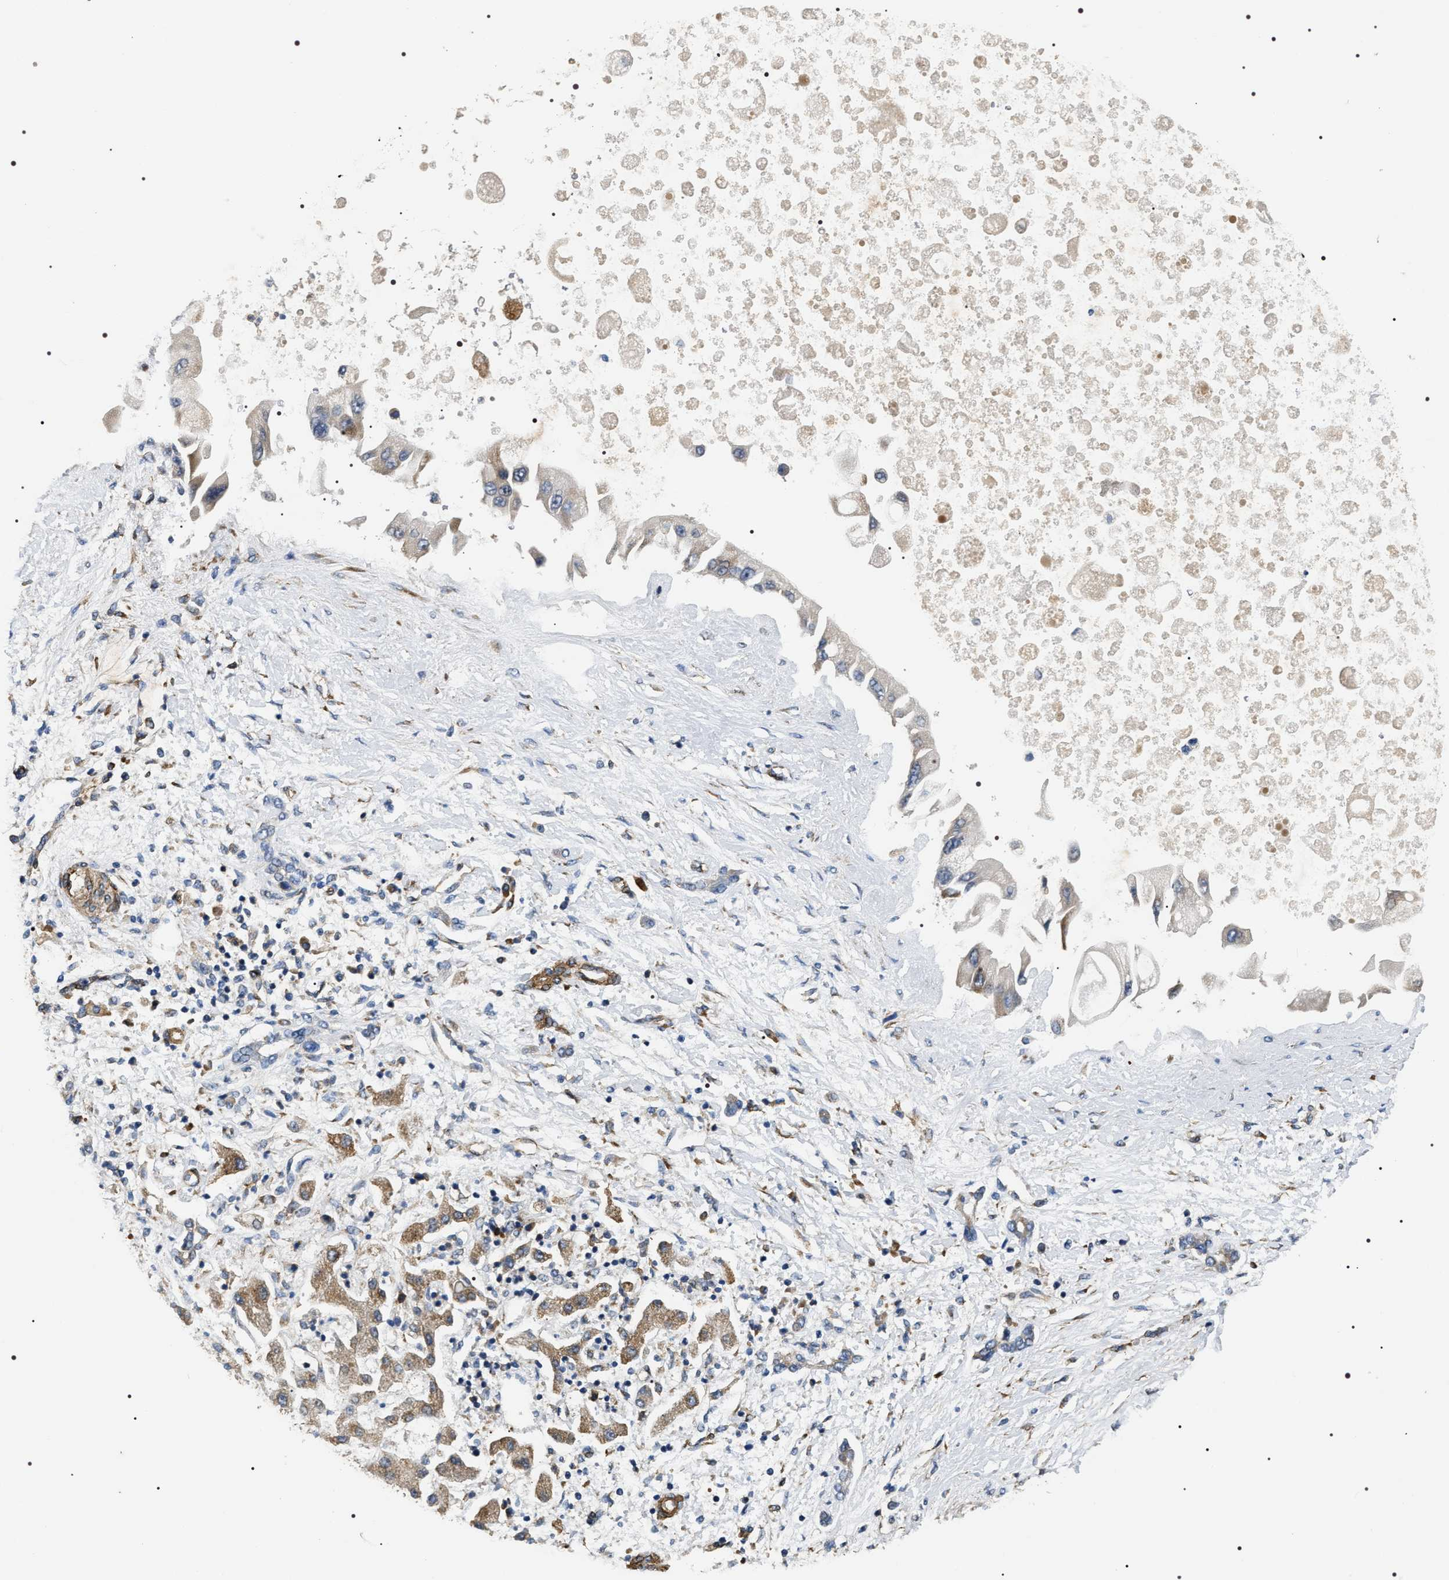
{"staining": {"intensity": "negative", "quantity": "none", "location": "none"}, "tissue": "liver cancer", "cell_type": "Tumor cells", "image_type": "cancer", "snomed": [{"axis": "morphology", "description": "Cholangiocarcinoma"}, {"axis": "topography", "description": "Liver"}], "caption": "Tumor cells show no significant protein expression in cholangiocarcinoma (liver).", "gene": "ZC3HAV1L", "patient": {"sex": "male", "age": 50}}